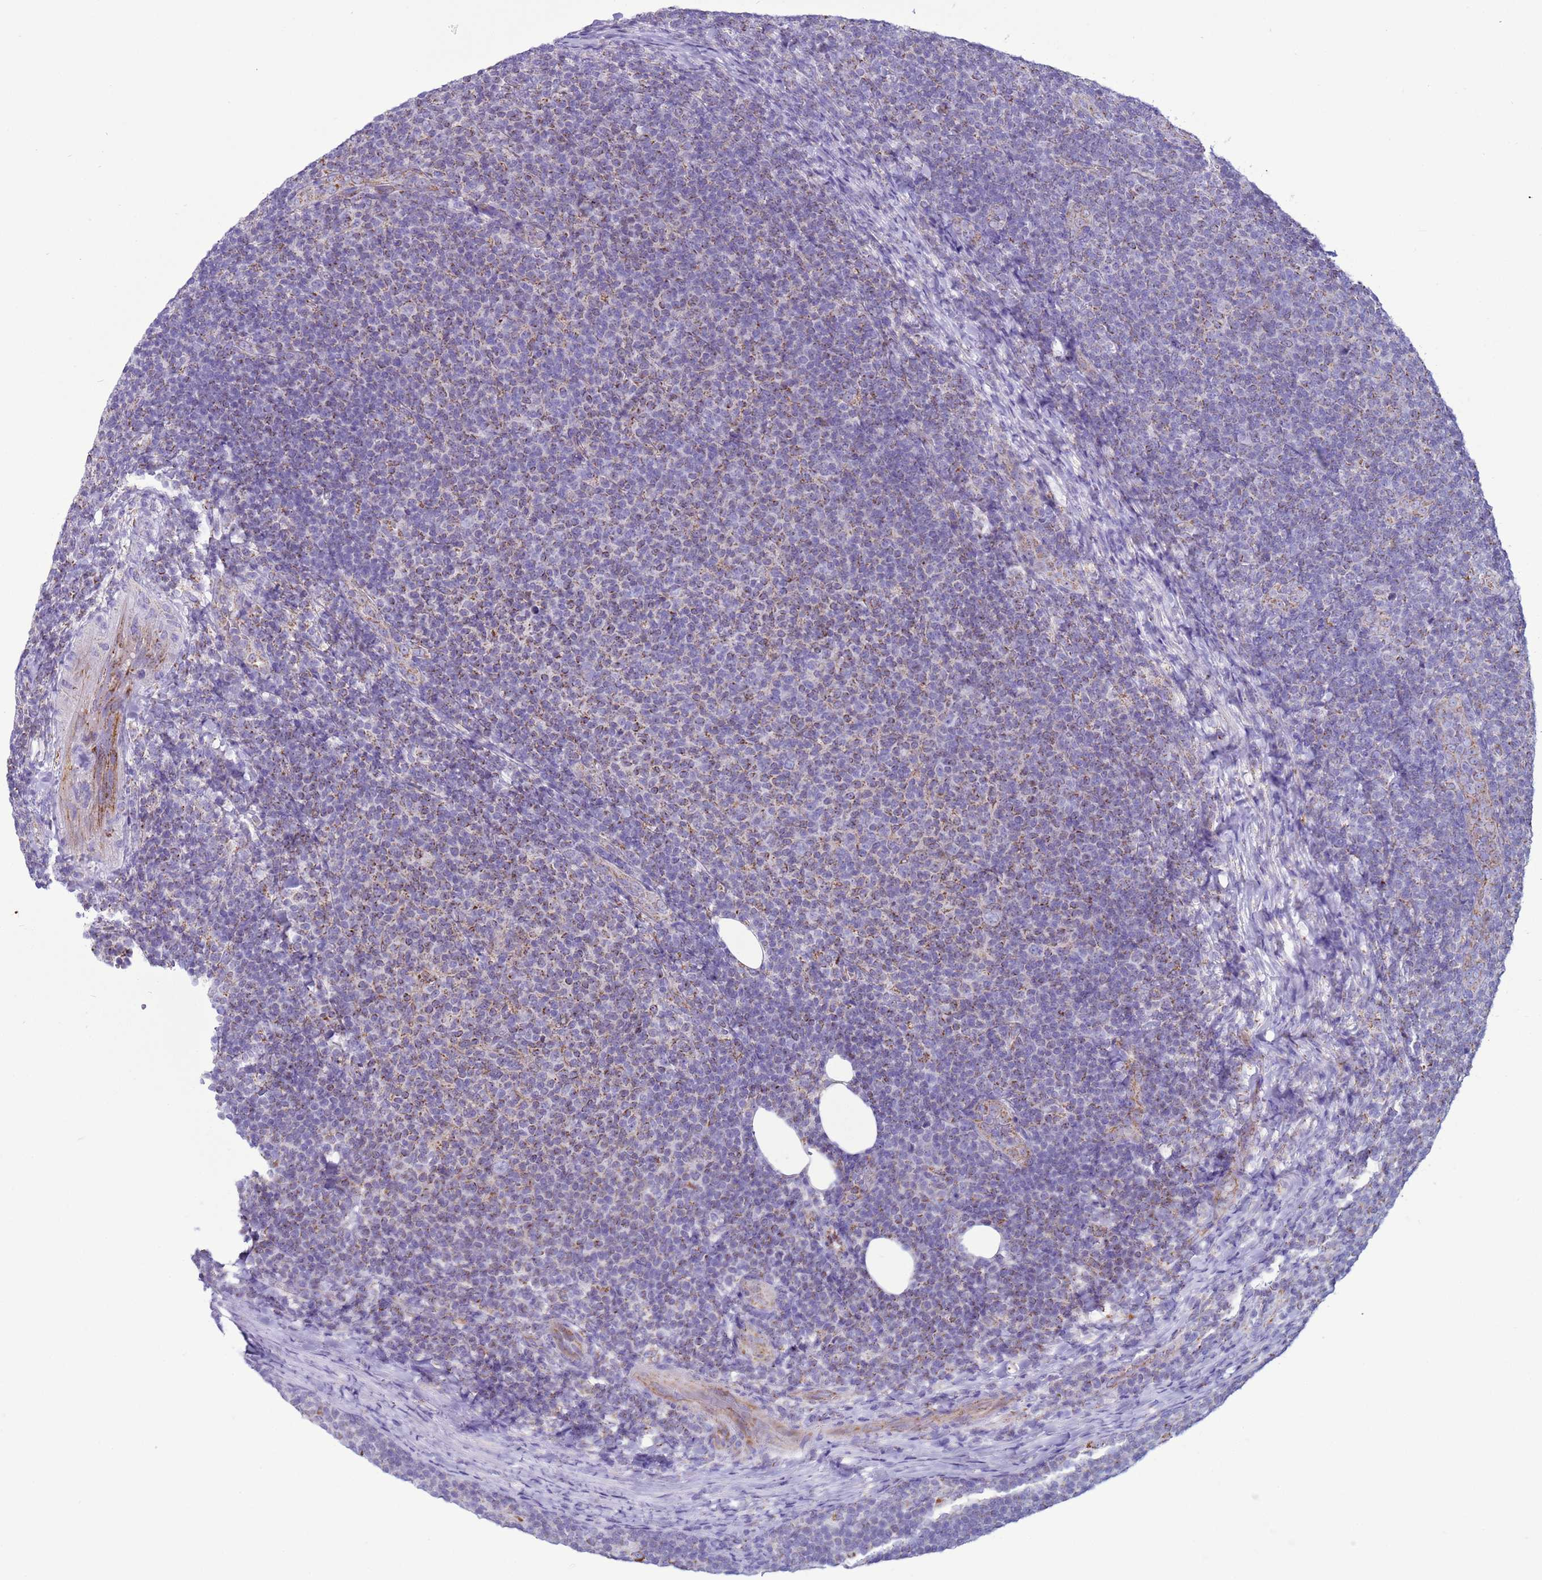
{"staining": {"intensity": "negative", "quantity": "none", "location": "none"}, "tissue": "lymphoma", "cell_type": "Tumor cells", "image_type": "cancer", "snomed": [{"axis": "morphology", "description": "Malignant lymphoma, non-Hodgkin's type, Low grade"}, {"axis": "topography", "description": "Lymph node"}], "caption": "High magnification brightfield microscopy of low-grade malignant lymphoma, non-Hodgkin's type stained with DAB (brown) and counterstained with hematoxylin (blue): tumor cells show no significant expression.", "gene": "NCALD", "patient": {"sex": "male", "age": 66}}